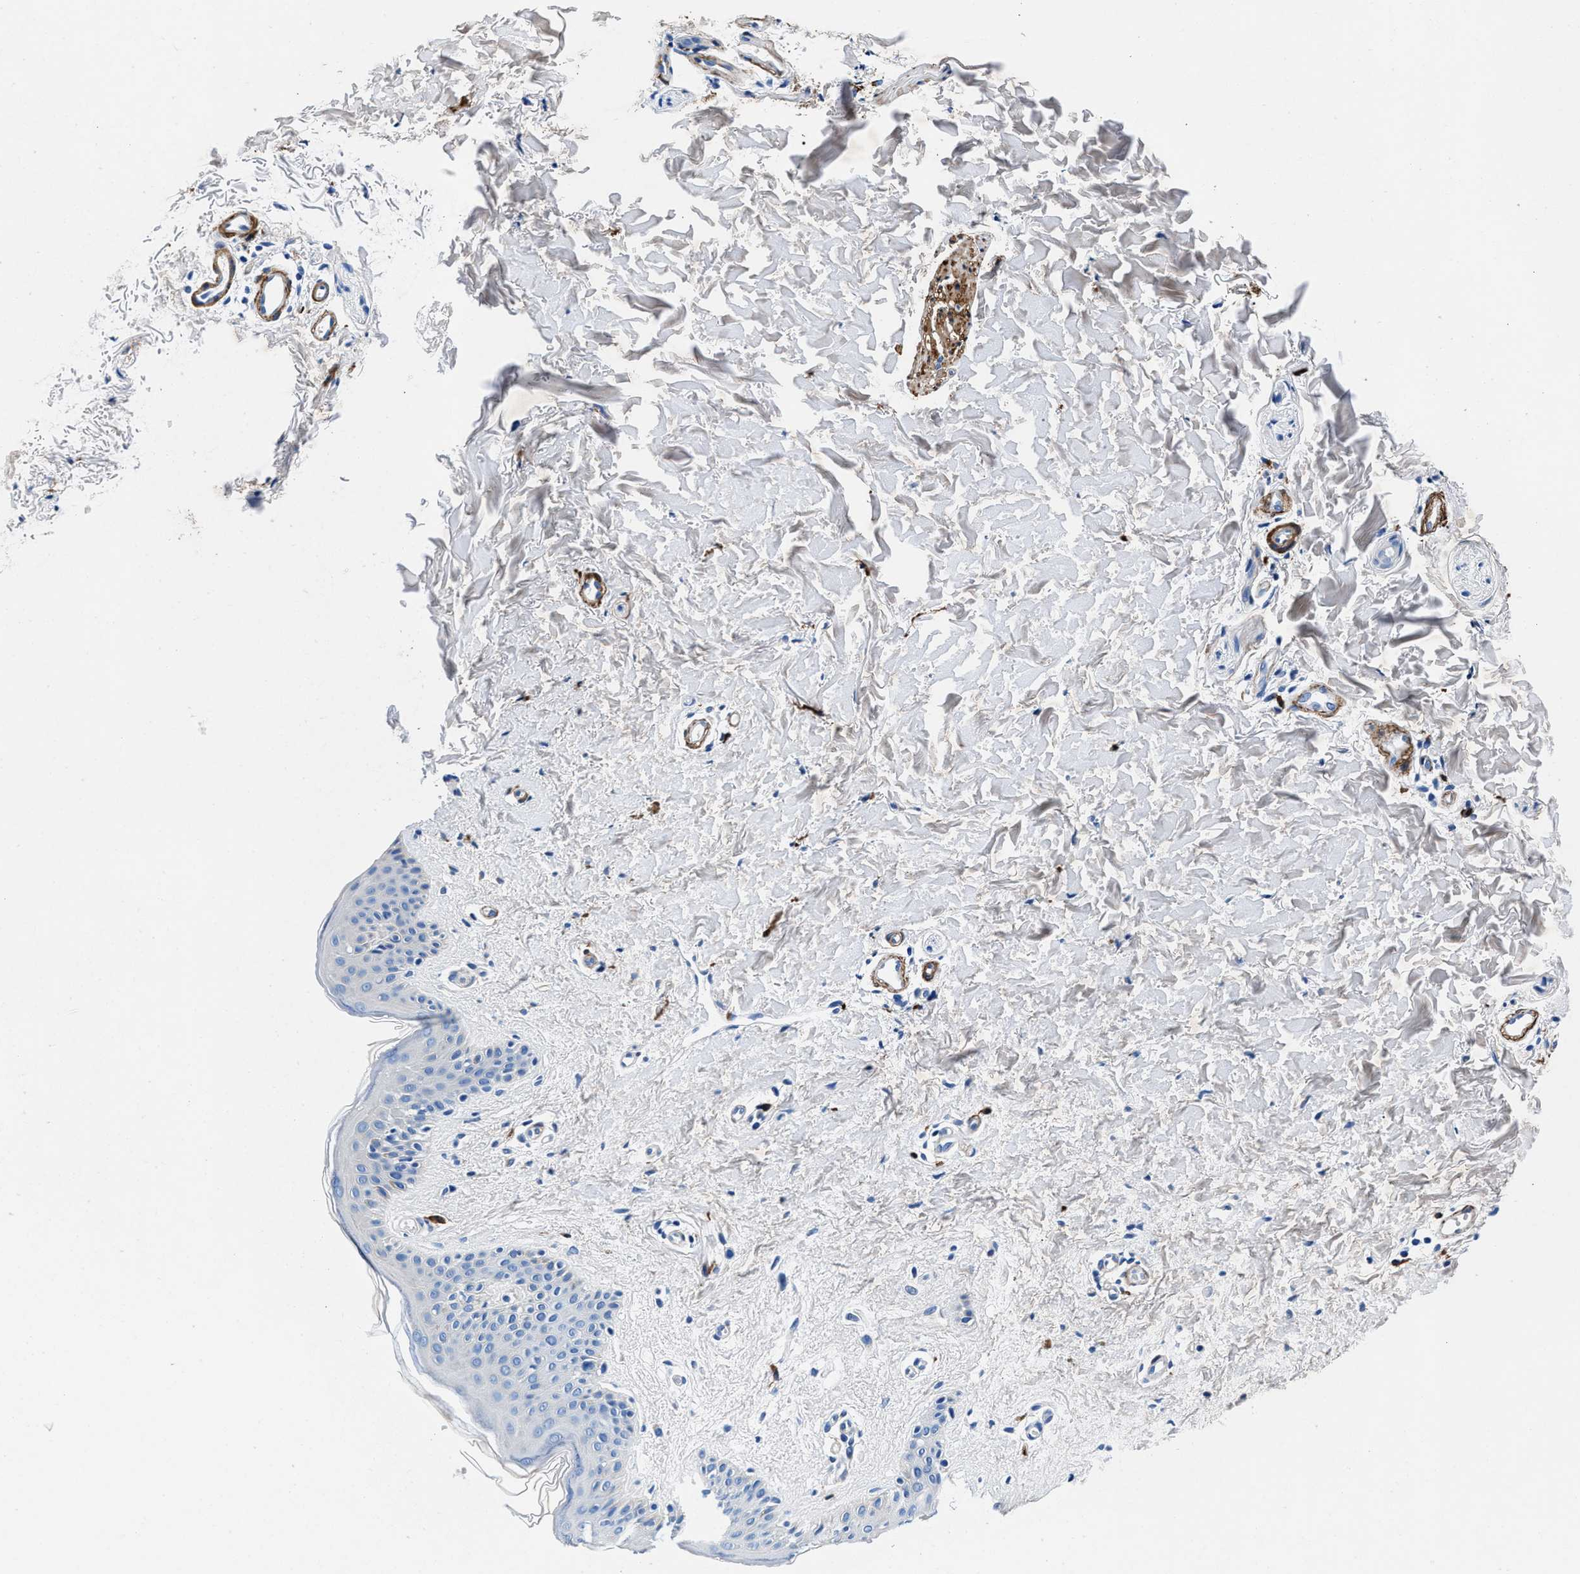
{"staining": {"intensity": "negative", "quantity": "none", "location": "none"}, "tissue": "skin", "cell_type": "Fibroblasts", "image_type": "normal", "snomed": [{"axis": "morphology", "description": "Normal tissue, NOS"}, {"axis": "topography", "description": "Skin"}], "caption": "A micrograph of skin stained for a protein exhibits no brown staining in fibroblasts.", "gene": "TEX261", "patient": {"sex": "male", "age": 40}}